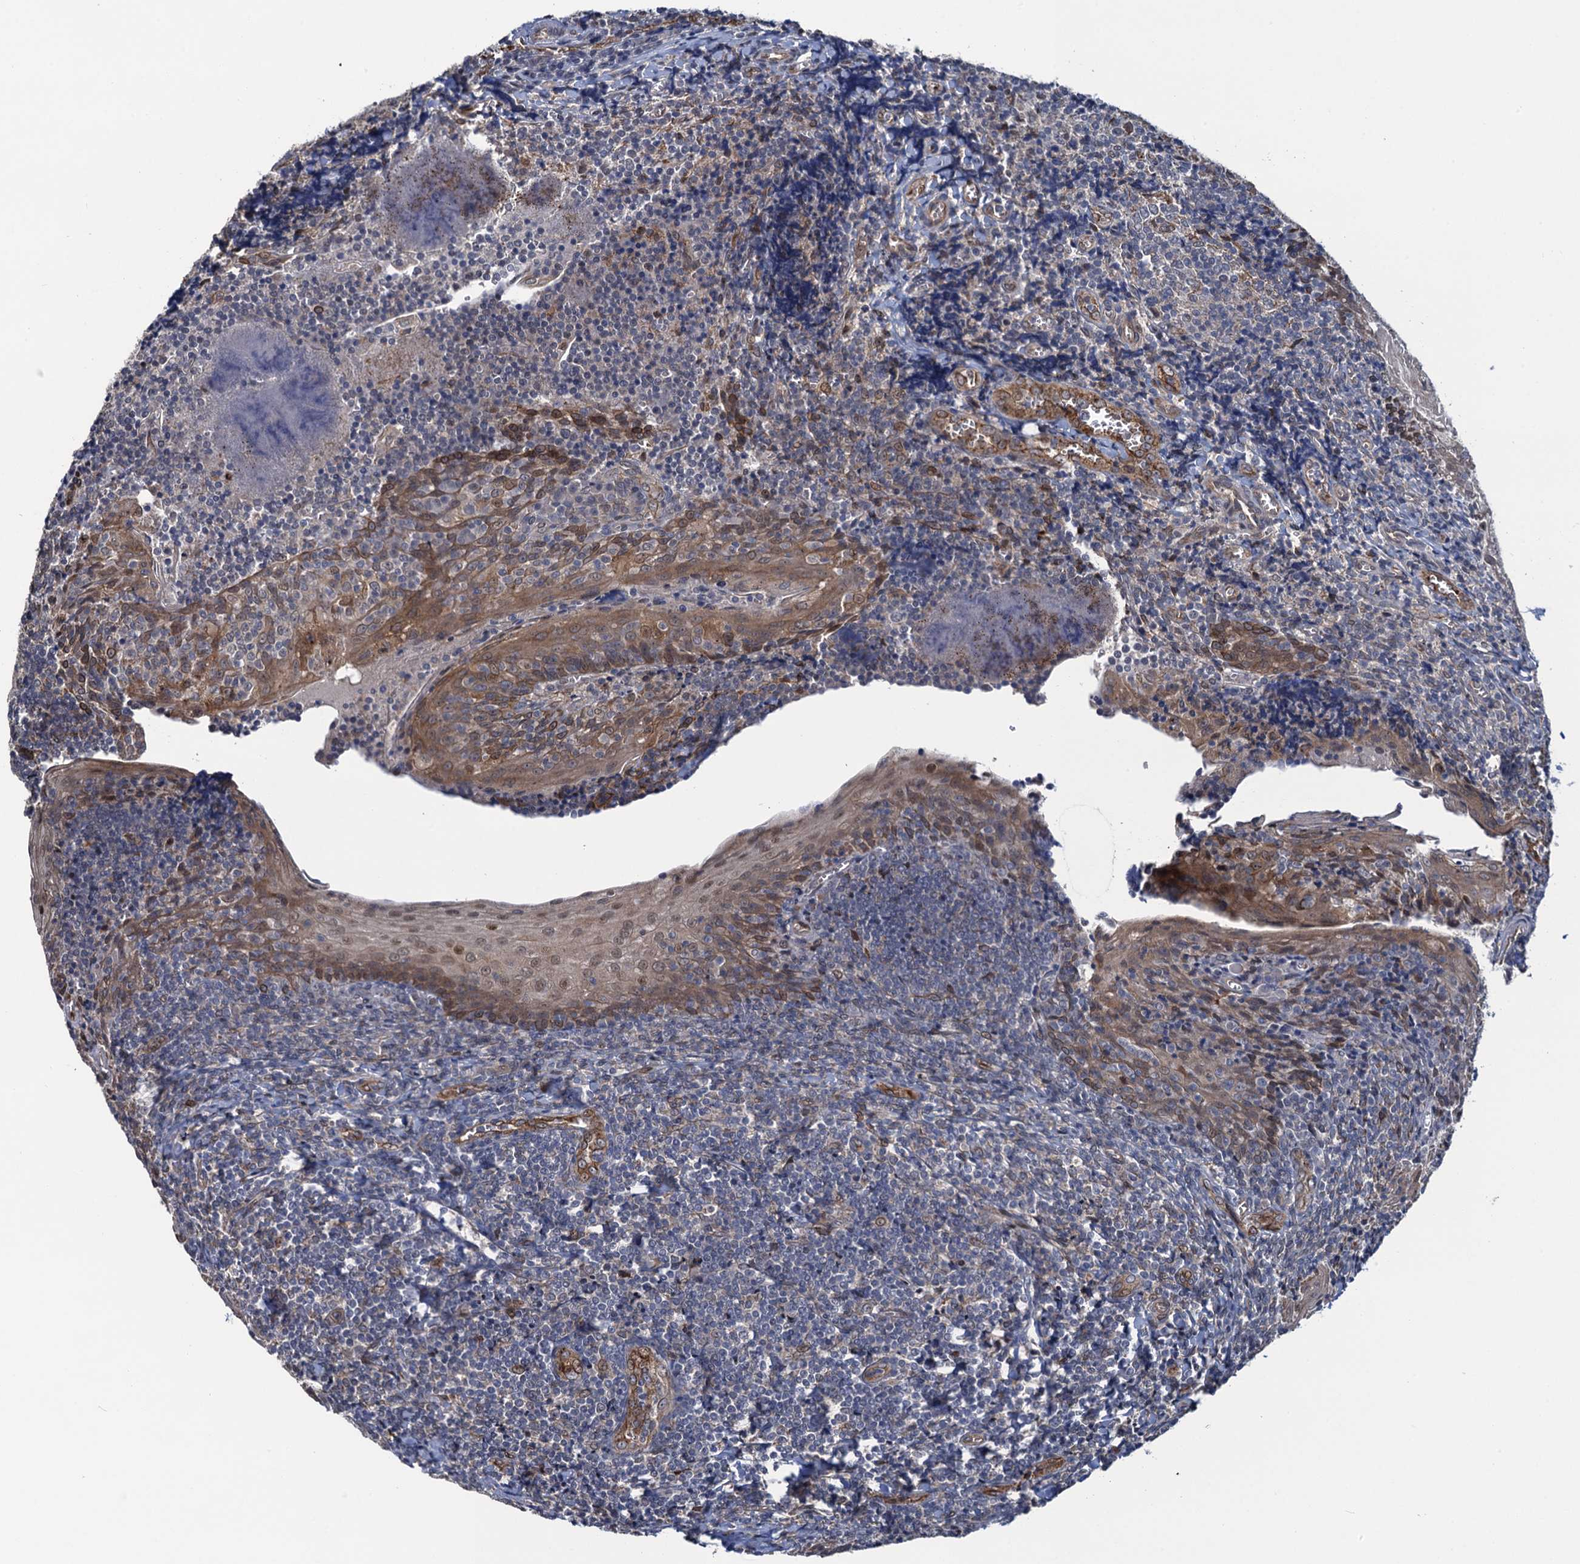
{"staining": {"intensity": "moderate", "quantity": "<25%", "location": "cytoplasmic/membranous"}, "tissue": "tonsil", "cell_type": "Germinal center cells", "image_type": "normal", "snomed": [{"axis": "morphology", "description": "Normal tissue, NOS"}, {"axis": "topography", "description": "Tonsil"}], "caption": "Immunohistochemistry histopathology image of benign human tonsil stained for a protein (brown), which exhibits low levels of moderate cytoplasmic/membranous staining in approximately <25% of germinal center cells.", "gene": "EVX2", "patient": {"sex": "male", "age": 27}}